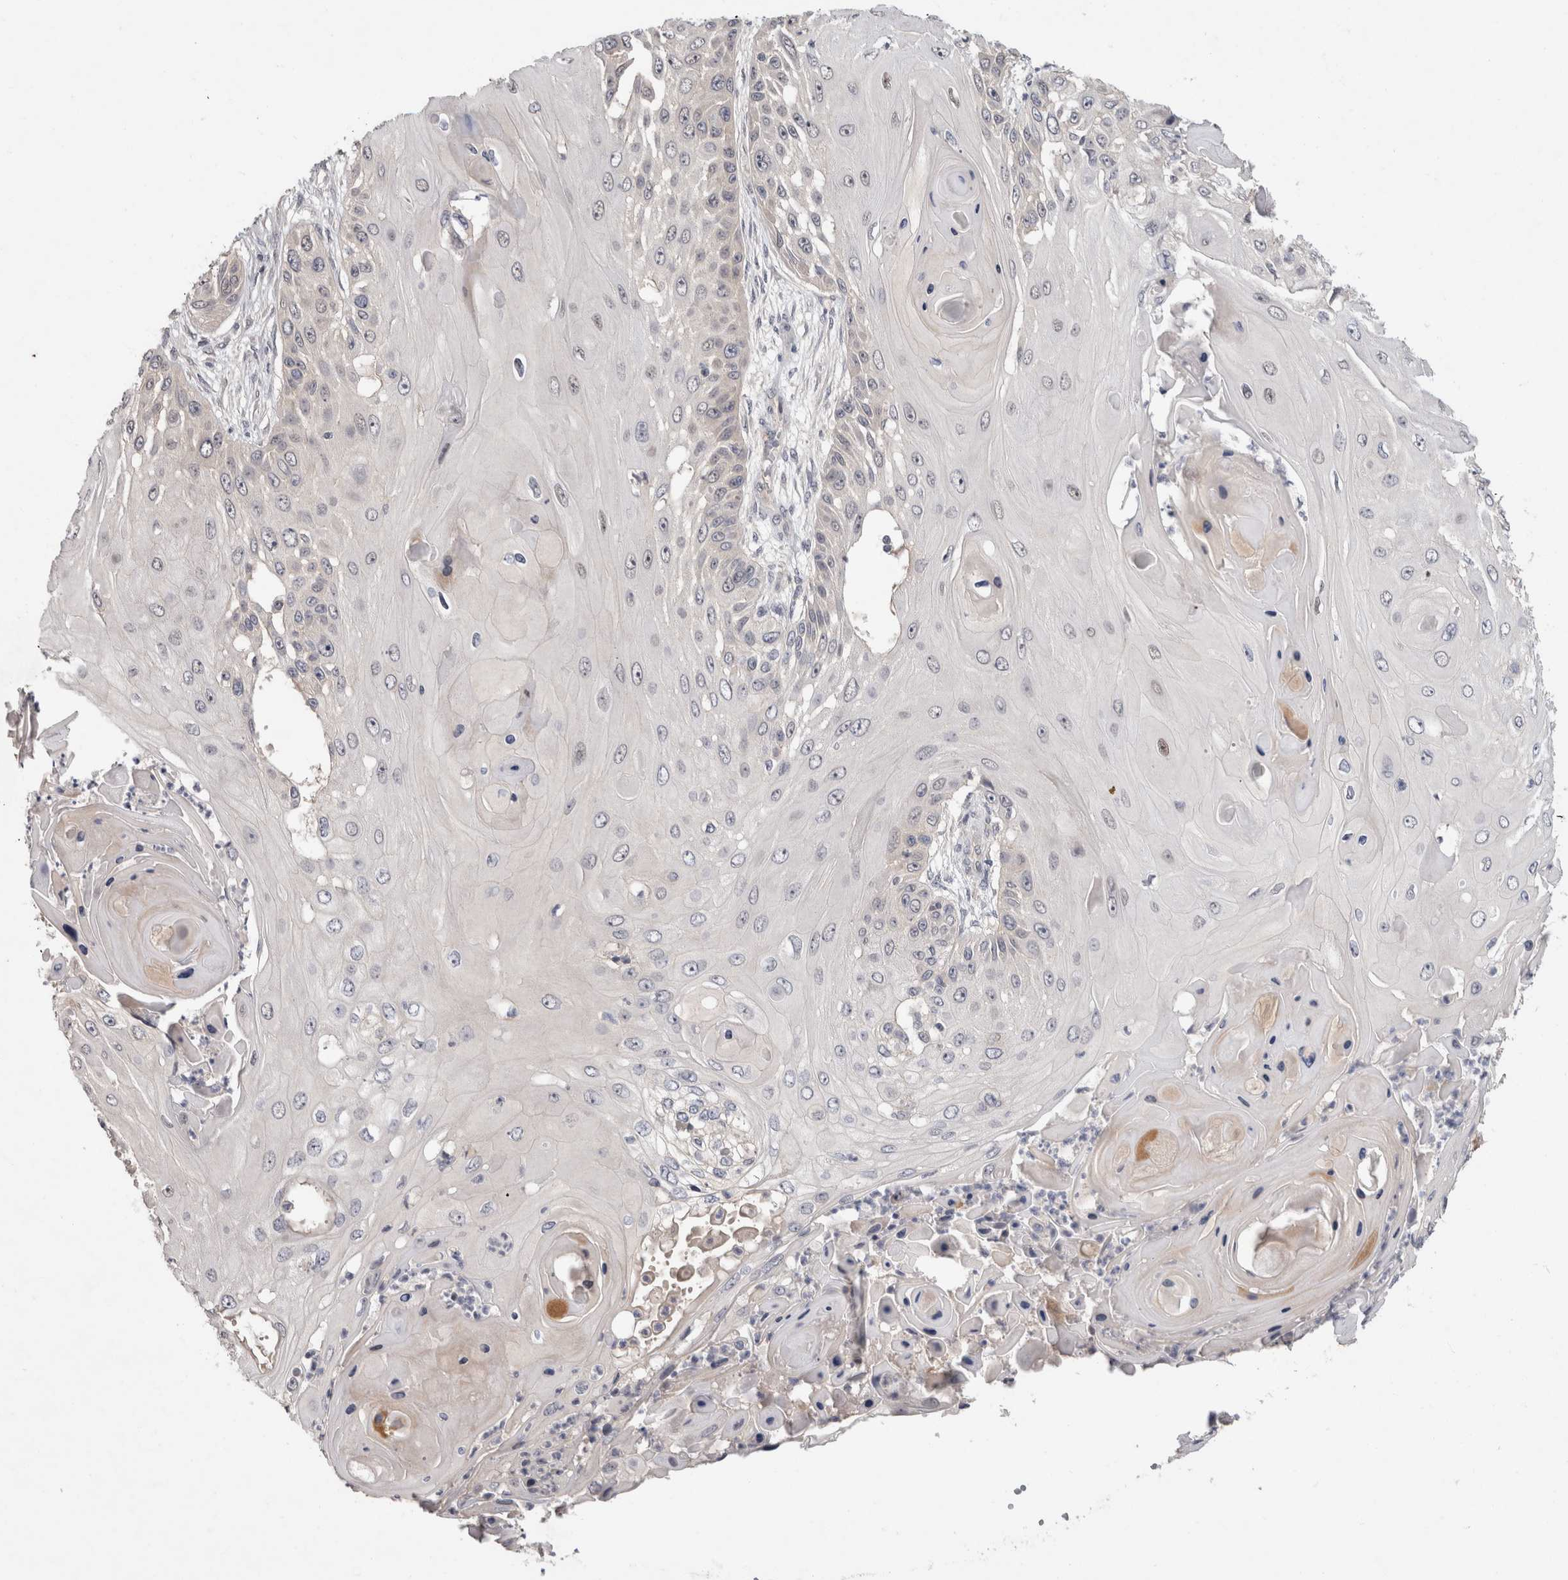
{"staining": {"intensity": "negative", "quantity": "none", "location": "none"}, "tissue": "skin cancer", "cell_type": "Tumor cells", "image_type": "cancer", "snomed": [{"axis": "morphology", "description": "Squamous cell carcinoma, NOS"}, {"axis": "topography", "description": "Skin"}], "caption": "Immunohistochemical staining of human squamous cell carcinoma (skin) exhibits no significant expression in tumor cells.", "gene": "CRISPLD1", "patient": {"sex": "female", "age": 44}}